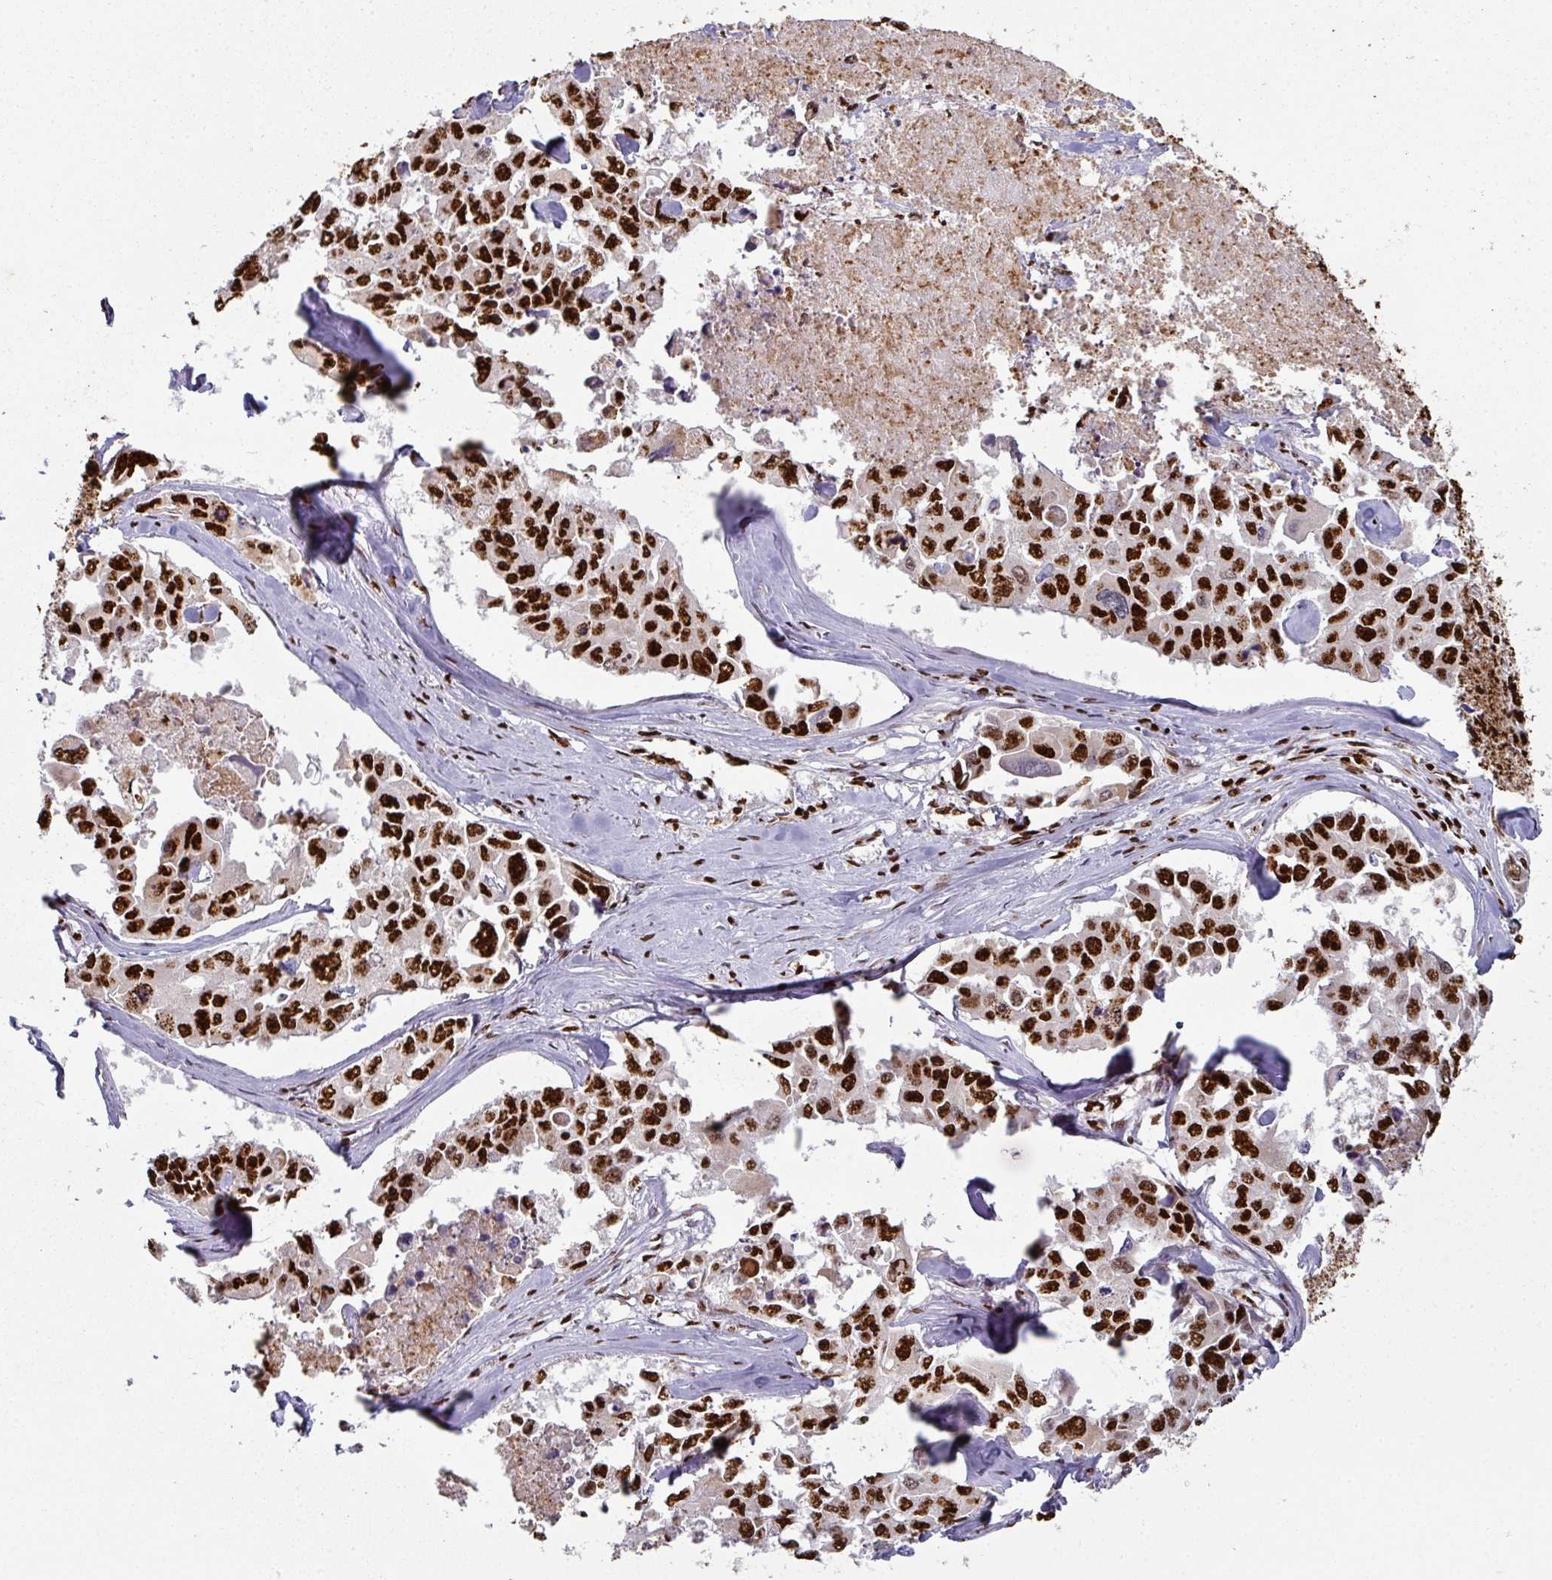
{"staining": {"intensity": "strong", "quantity": ">75%", "location": "nuclear"}, "tissue": "lung cancer", "cell_type": "Tumor cells", "image_type": "cancer", "snomed": [{"axis": "morphology", "description": "Adenocarcinoma, NOS"}, {"axis": "topography", "description": "Lung"}], "caption": "Adenocarcinoma (lung) was stained to show a protein in brown. There is high levels of strong nuclear staining in about >75% of tumor cells.", "gene": "SIK3", "patient": {"sex": "male", "age": 64}}